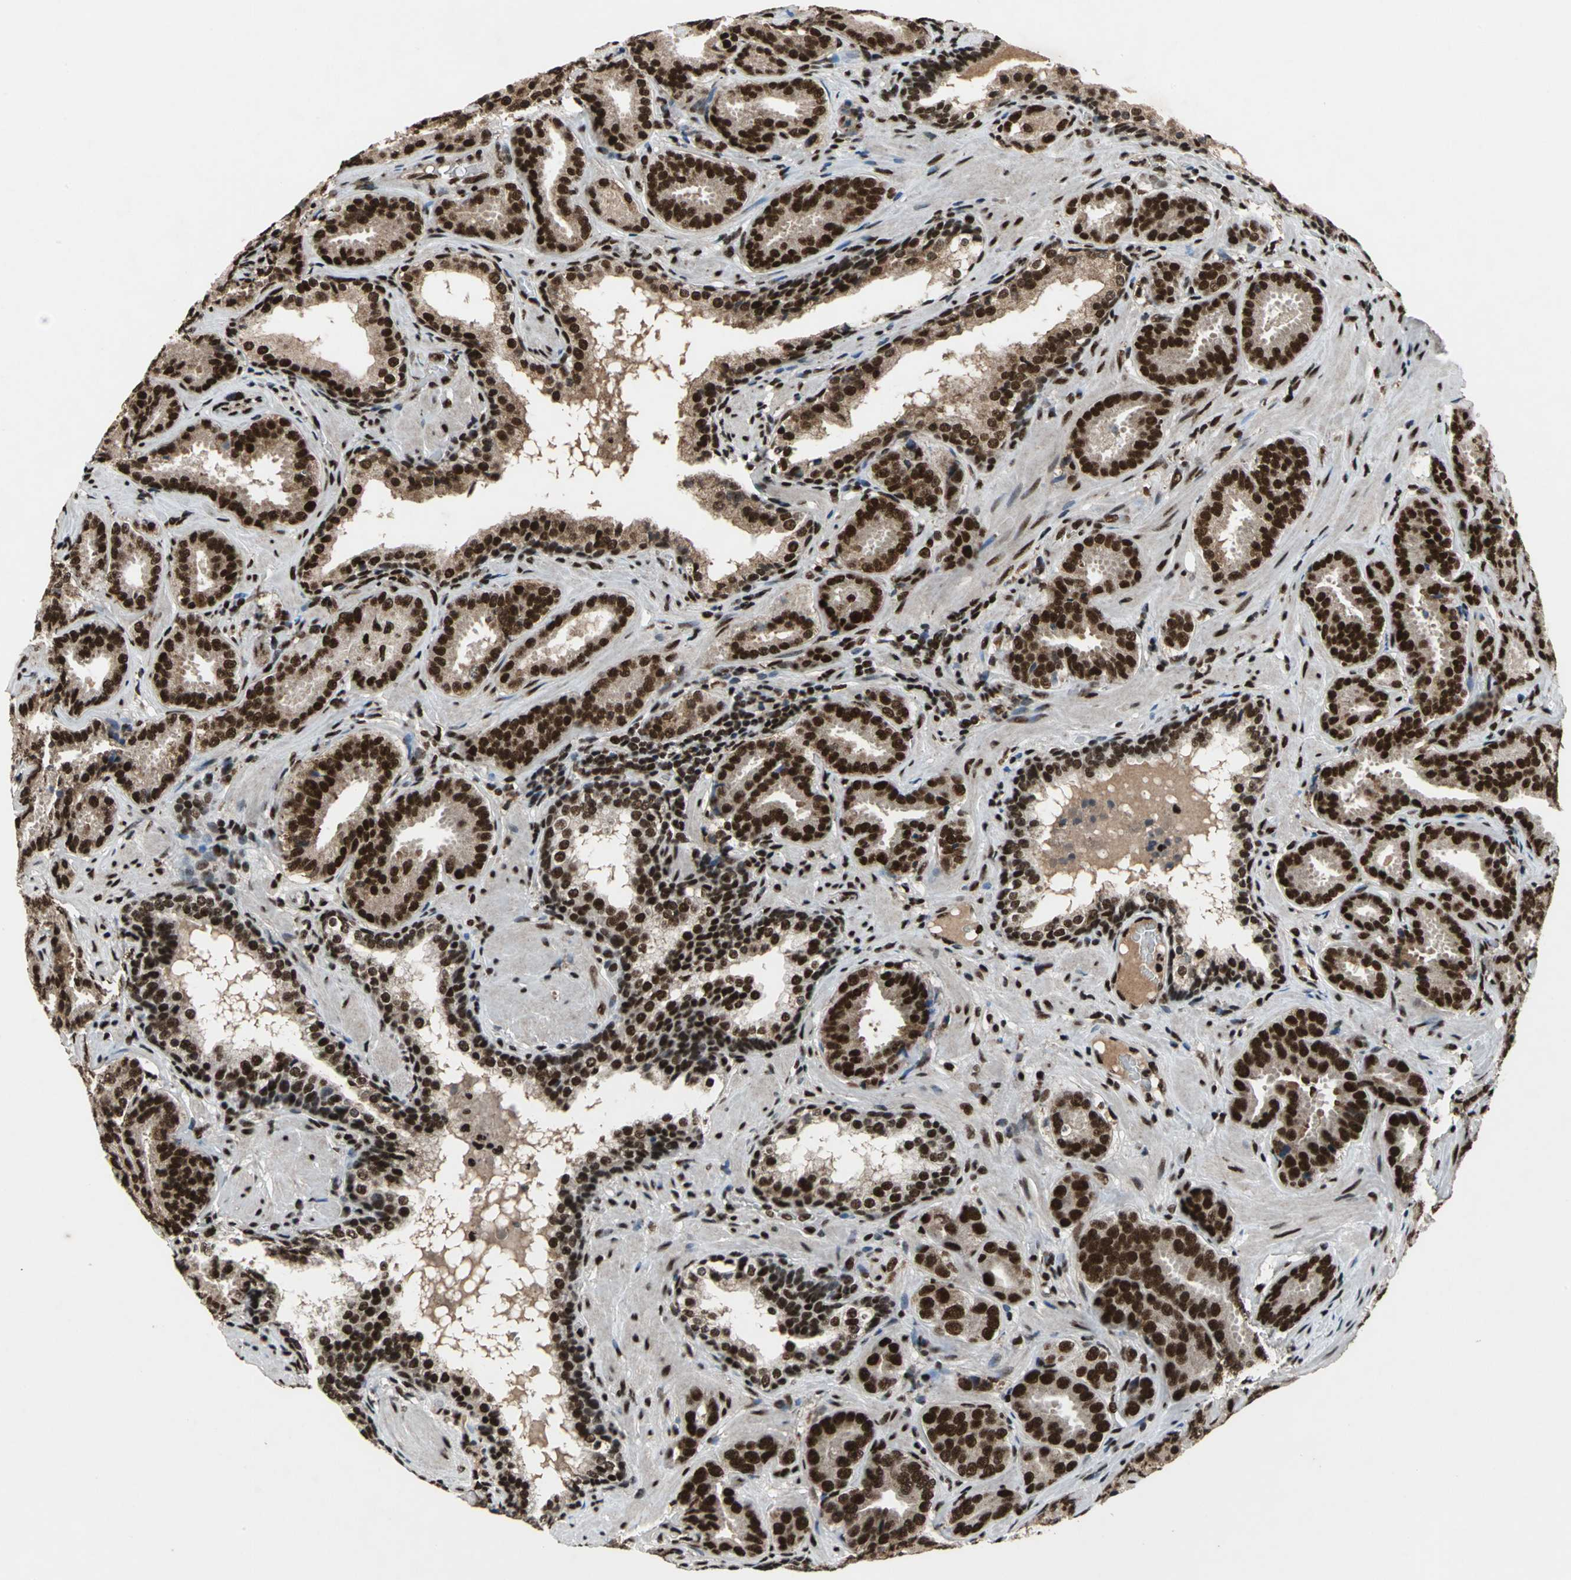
{"staining": {"intensity": "strong", "quantity": ">75%", "location": "cytoplasmic/membranous,nuclear"}, "tissue": "prostate cancer", "cell_type": "Tumor cells", "image_type": "cancer", "snomed": [{"axis": "morphology", "description": "Adenocarcinoma, Low grade"}, {"axis": "topography", "description": "Prostate"}], "caption": "A high amount of strong cytoplasmic/membranous and nuclear positivity is appreciated in about >75% of tumor cells in prostate cancer tissue. The protein of interest is stained brown, and the nuclei are stained in blue (DAB IHC with brightfield microscopy, high magnification).", "gene": "MTA2", "patient": {"sex": "male", "age": 59}}